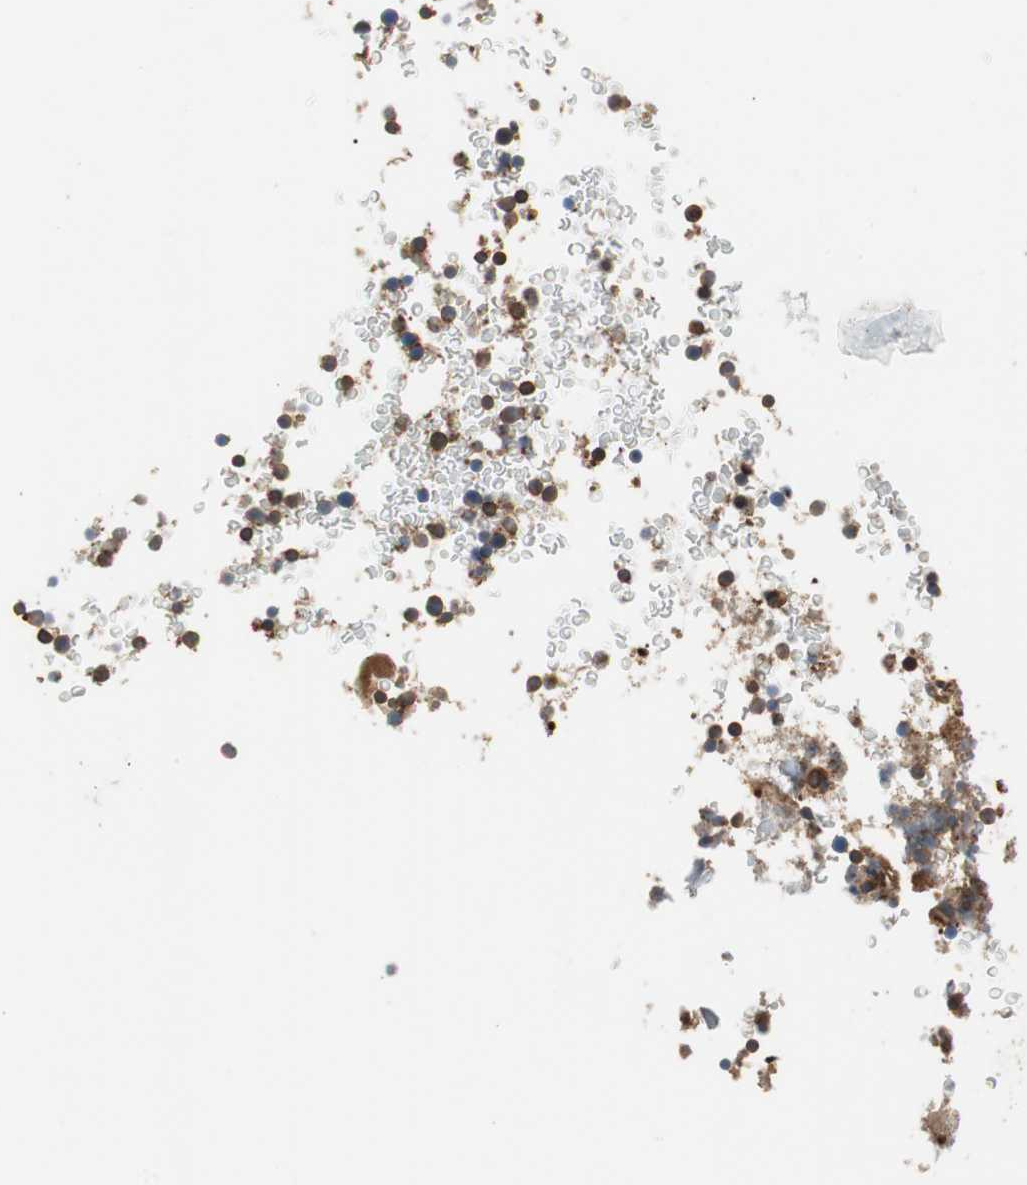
{"staining": {"intensity": "moderate", "quantity": "<25%", "location": "cytoplasmic/membranous,nuclear"}, "tissue": "bone marrow", "cell_type": "Hematopoietic cells", "image_type": "normal", "snomed": [{"axis": "morphology", "description": "Normal tissue, NOS"}, {"axis": "topography", "description": "Bone marrow"}], "caption": "Protein staining demonstrates moderate cytoplasmic/membranous,nuclear positivity in approximately <25% of hematopoietic cells in benign bone marrow.", "gene": "IL1RL1", "patient": {"sex": "male"}}